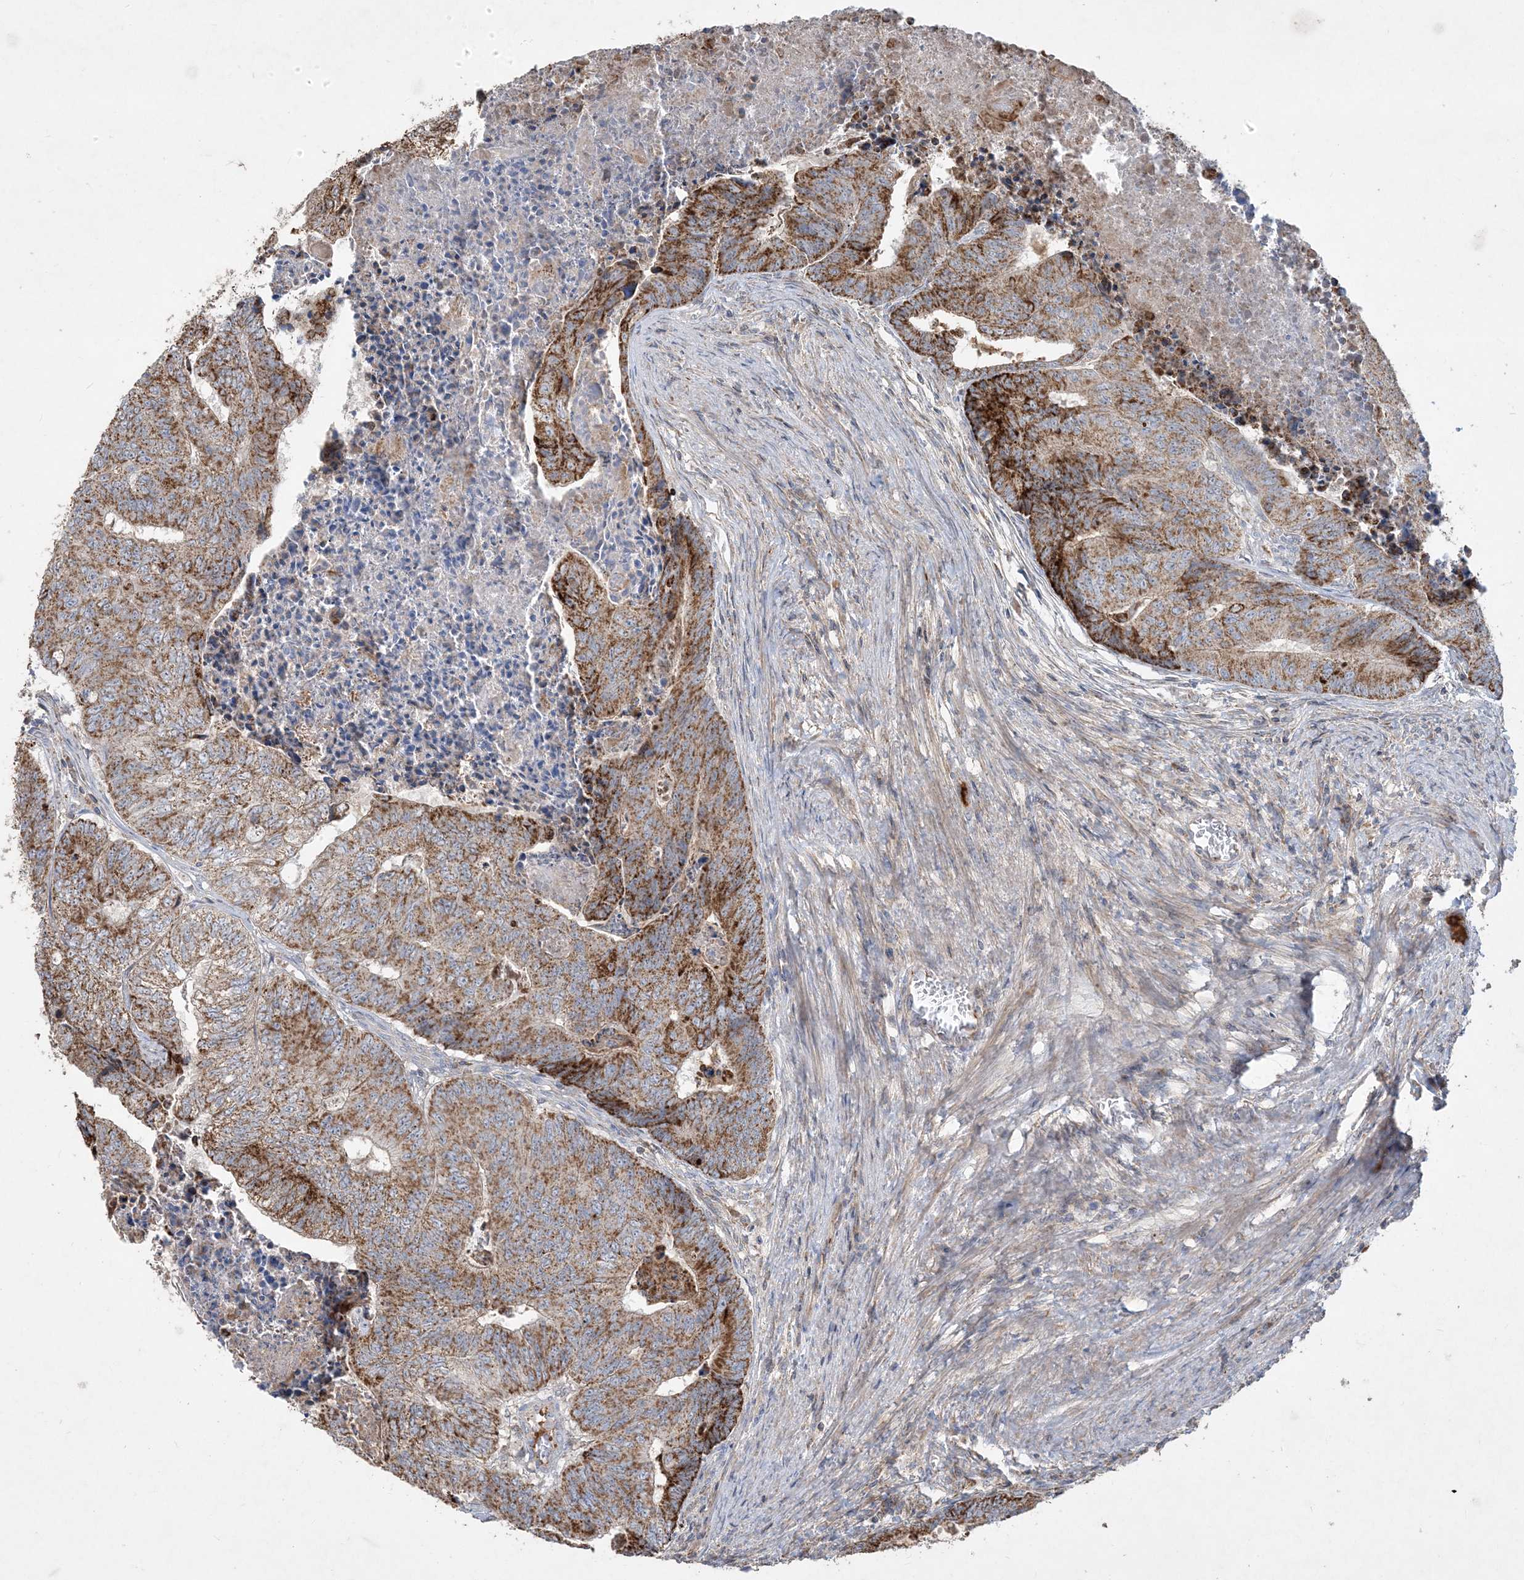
{"staining": {"intensity": "moderate", "quantity": ">75%", "location": "cytoplasmic/membranous"}, "tissue": "colorectal cancer", "cell_type": "Tumor cells", "image_type": "cancer", "snomed": [{"axis": "morphology", "description": "Adenocarcinoma, NOS"}, {"axis": "topography", "description": "Colon"}], "caption": "Colorectal adenocarcinoma stained with a protein marker displays moderate staining in tumor cells.", "gene": "ECHDC1", "patient": {"sex": "female", "age": 67}}